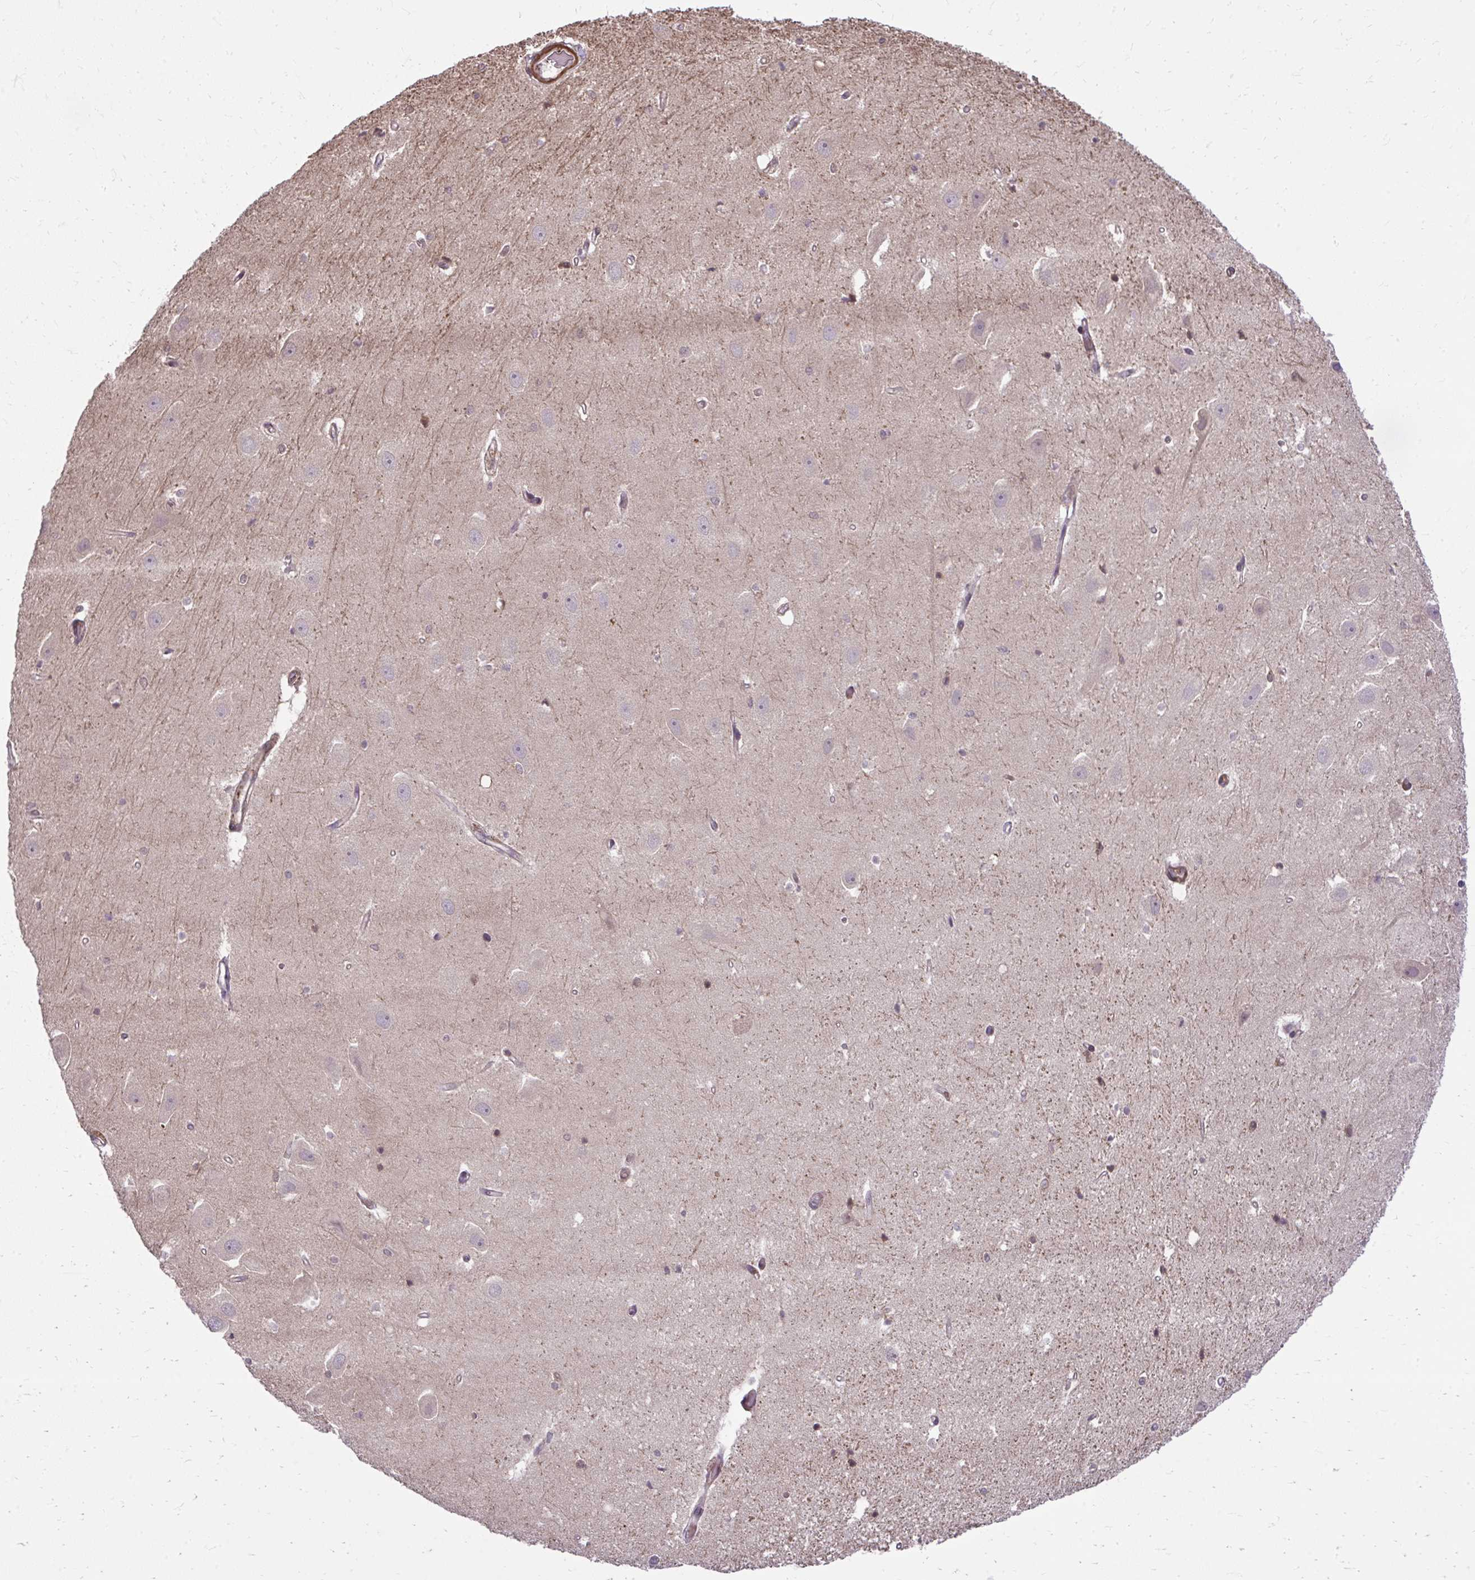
{"staining": {"intensity": "moderate", "quantity": "<25%", "location": "cytoplasmic/membranous"}, "tissue": "hippocampus", "cell_type": "Glial cells", "image_type": "normal", "snomed": [{"axis": "morphology", "description": "Normal tissue, NOS"}, {"axis": "topography", "description": "Hippocampus"}], "caption": "Human hippocampus stained for a protein (brown) displays moderate cytoplasmic/membranous positive staining in about <25% of glial cells.", "gene": "ZSCAN9", "patient": {"sex": "male", "age": 63}}